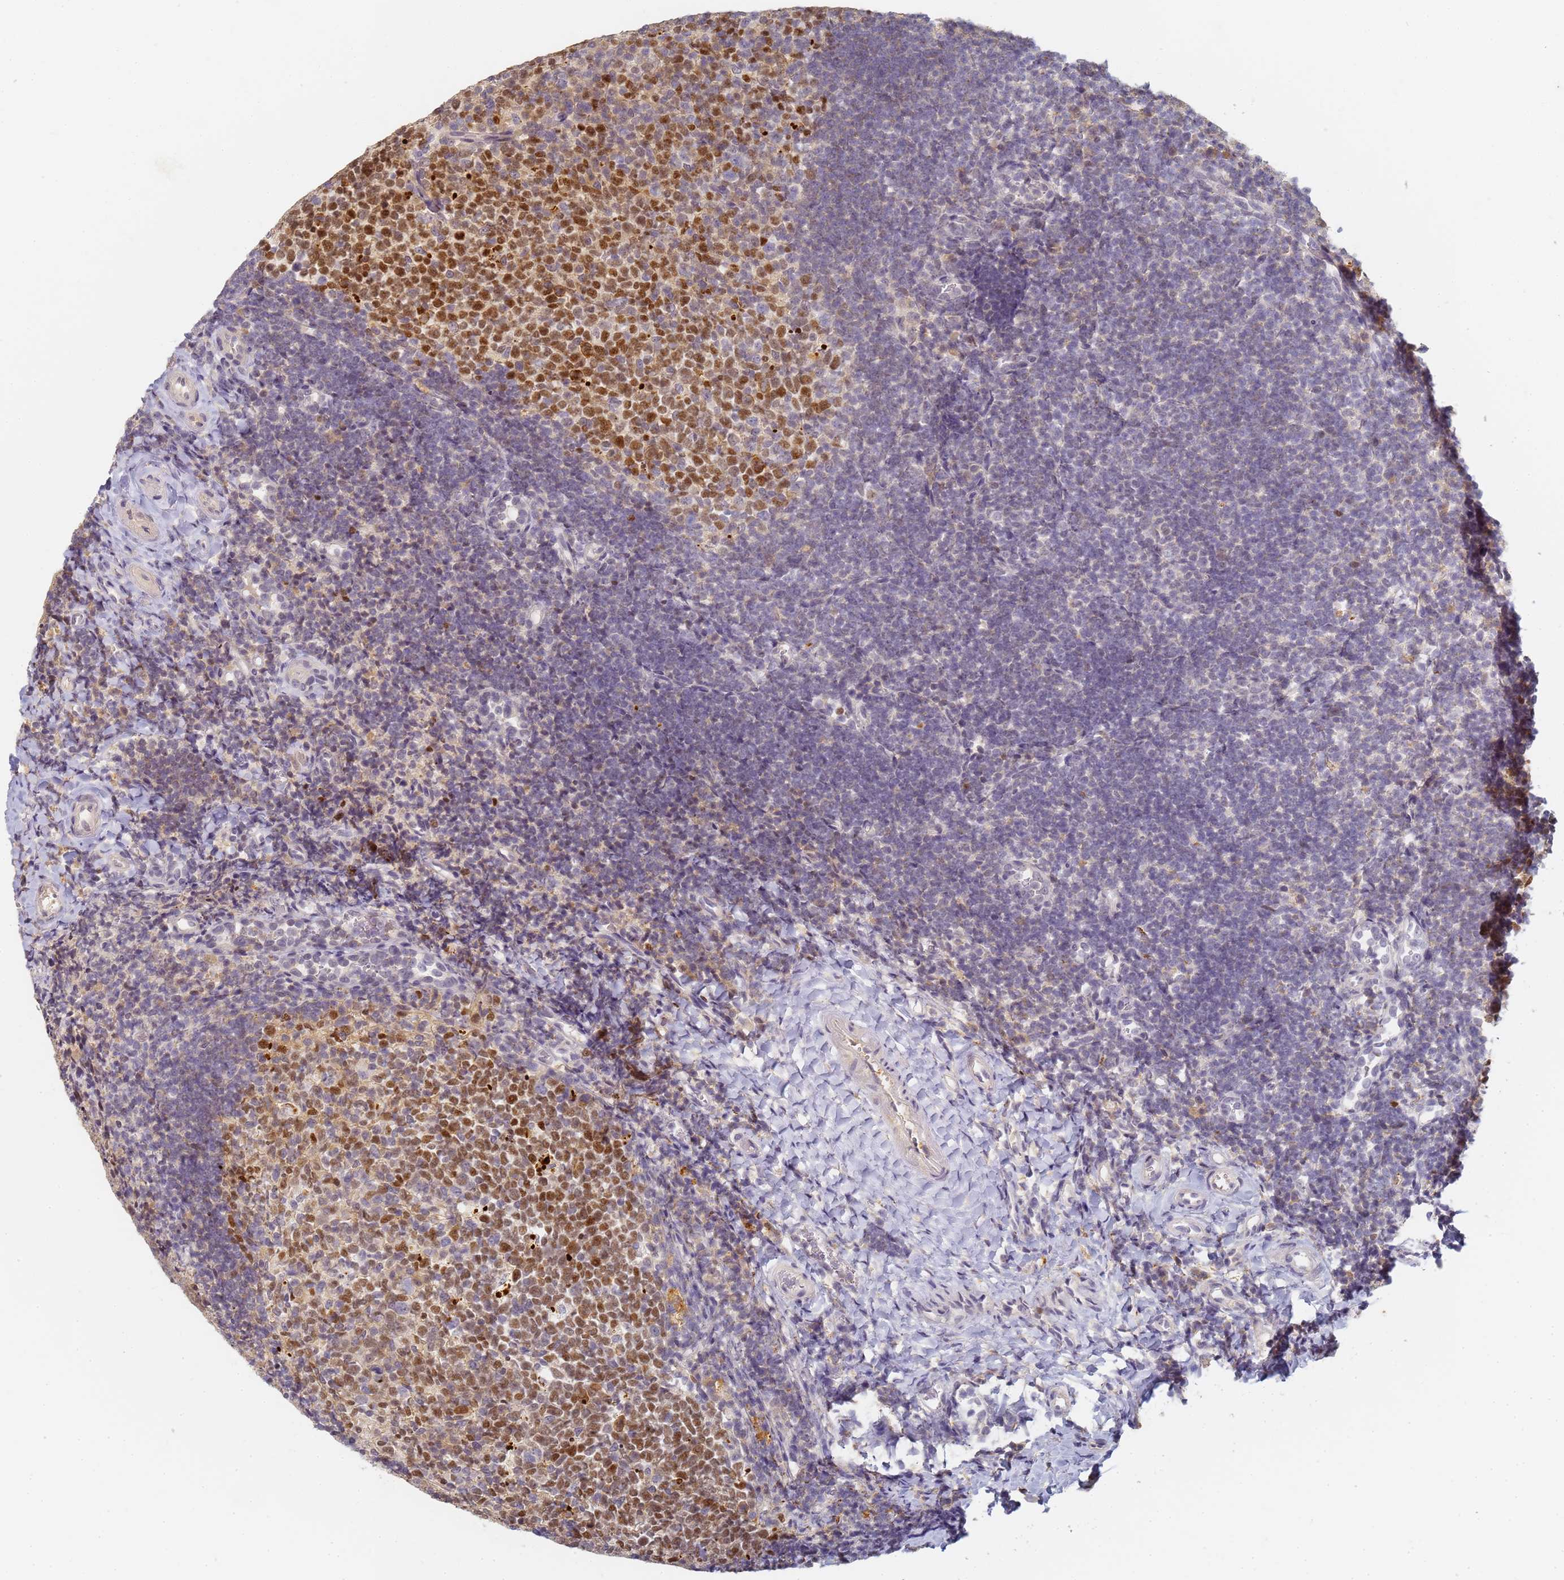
{"staining": {"intensity": "strong", "quantity": ">75%", "location": "cytoplasmic/membranous,nuclear"}, "tissue": "tonsil", "cell_type": "Germinal center cells", "image_type": "normal", "snomed": [{"axis": "morphology", "description": "Normal tissue, NOS"}, {"axis": "topography", "description": "Tonsil"}], "caption": "A brown stain labels strong cytoplasmic/membranous,nuclear expression of a protein in germinal center cells of unremarkable tonsil.", "gene": "HMCES", "patient": {"sex": "female", "age": 10}}